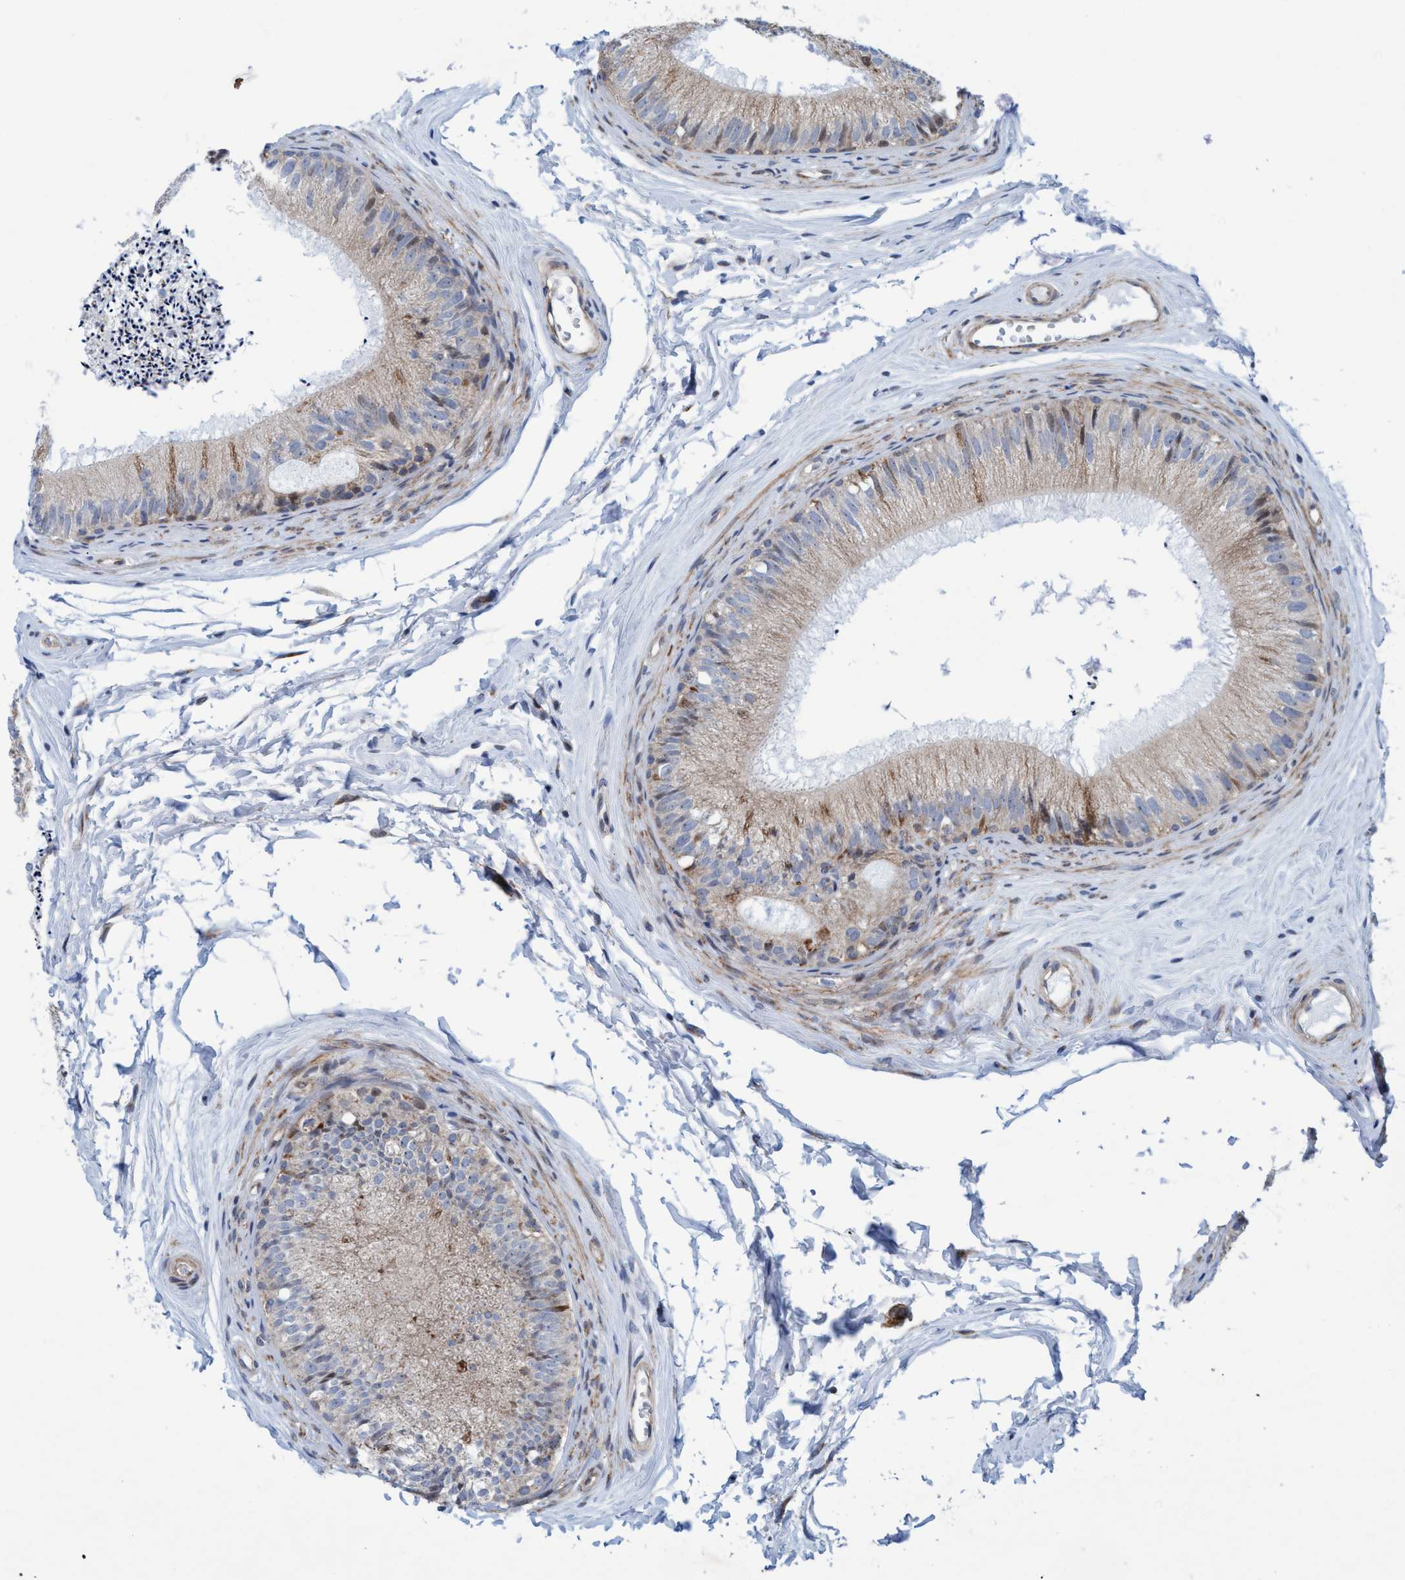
{"staining": {"intensity": "moderate", "quantity": "25%-75%", "location": "cytoplasmic/membranous"}, "tissue": "epididymis", "cell_type": "Glandular cells", "image_type": "normal", "snomed": [{"axis": "morphology", "description": "Normal tissue, NOS"}, {"axis": "topography", "description": "Epididymis"}], "caption": "Immunohistochemical staining of benign human epididymis demonstrates medium levels of moderate cytoplasmic/membranous staining in approximately 25%-75% of glandular cells.", "gene": "POLR1F", "patient": {"sex": "male", "age": 56}}